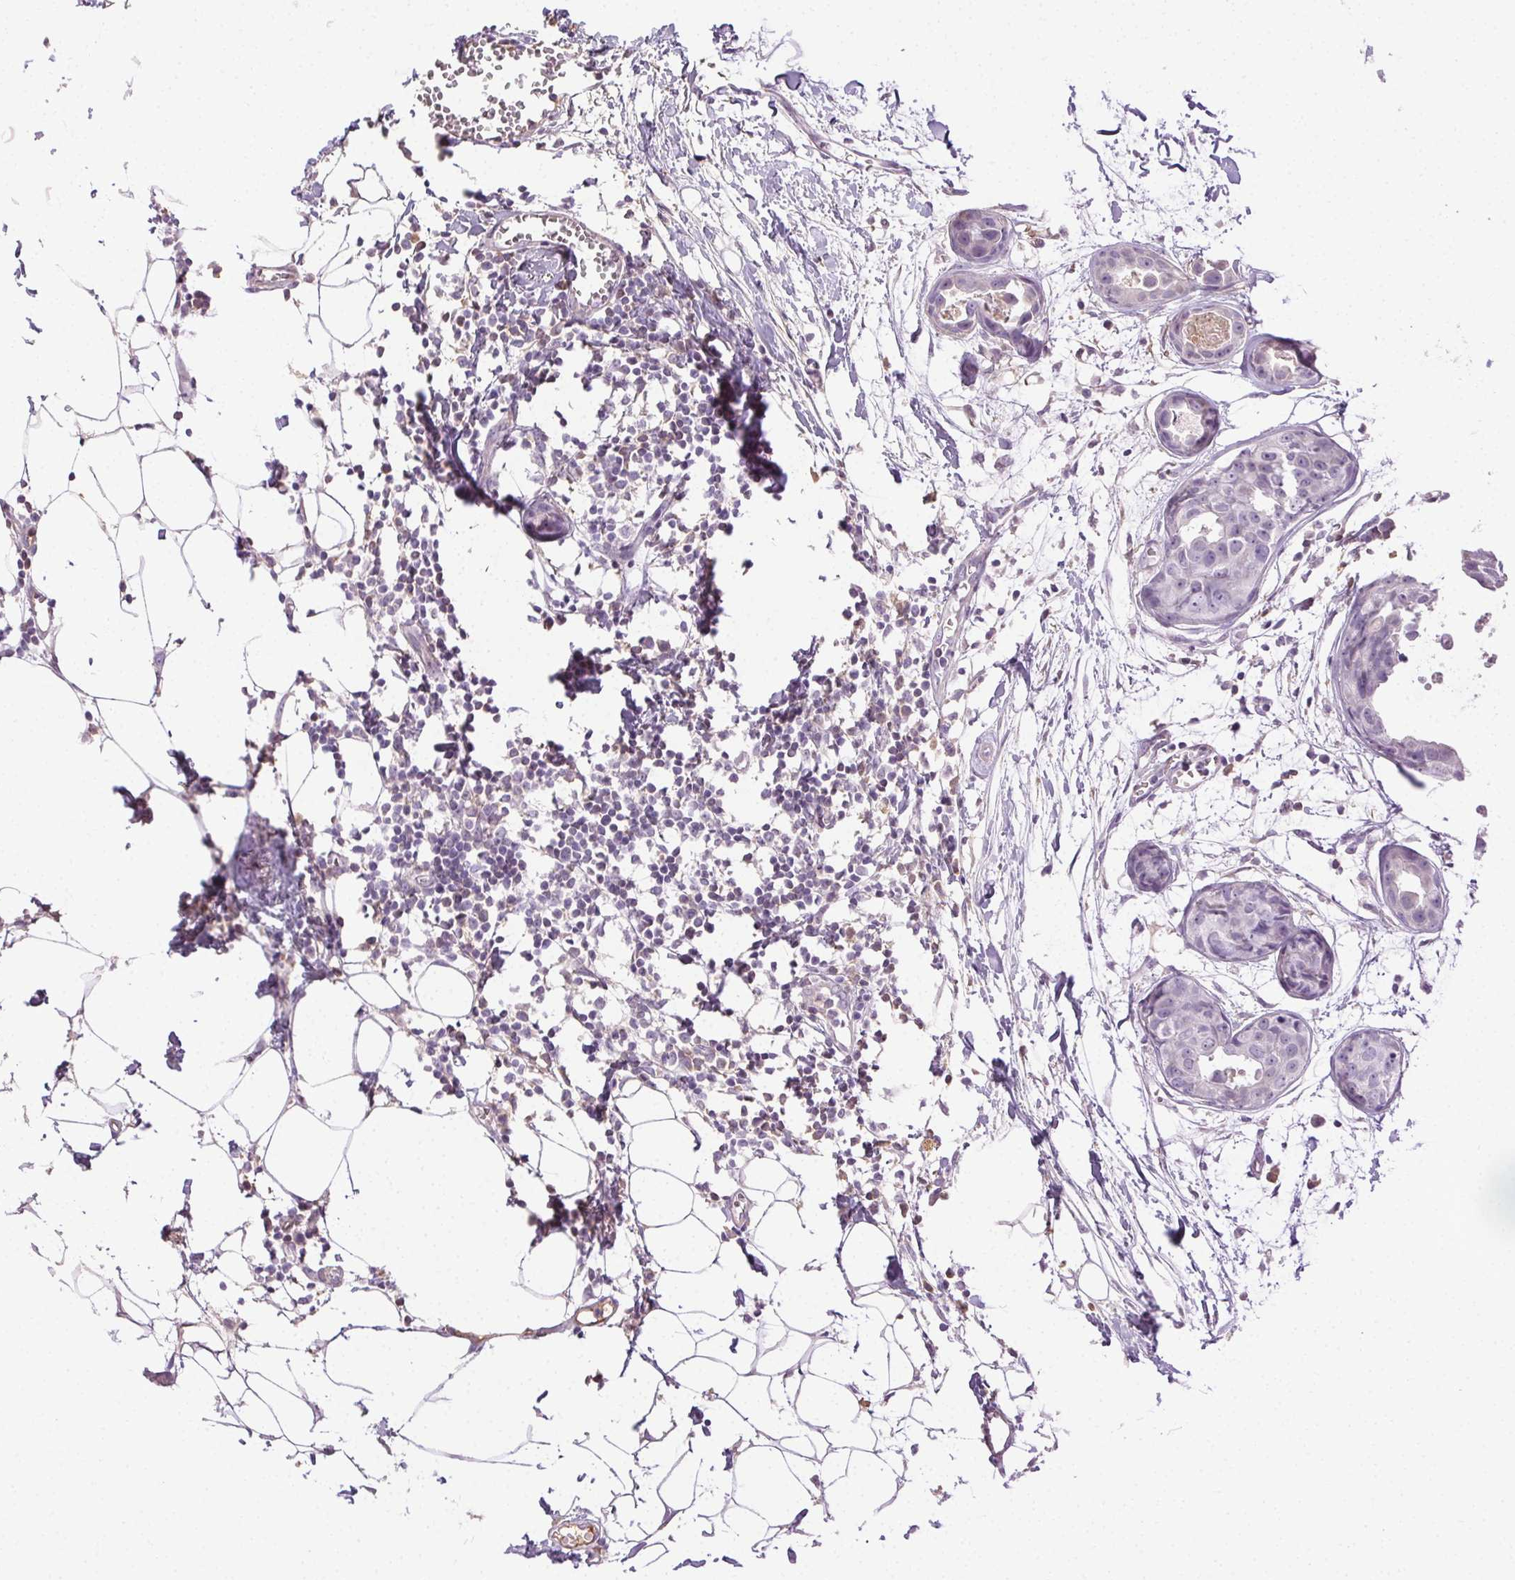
{"staining": {"intensity": "negative", "quantity": "none", "location": "none"}, "tissue": "breast cancer", "cell_type": "Tumor cells", "image_type": "cancer", "snomed": [{"axis": "morphology", "description": "Duct carcinoma"}, {"axis": "topography", "description": "Breast"}], "caption": "This is an immunohistochemistry (IHC) micrograph of infiltrating ductal carcinoma (breast). There is no staining in tumor cells.", "gene": "BPIFB2", "patient": {"sex": "female", "age": 38}}